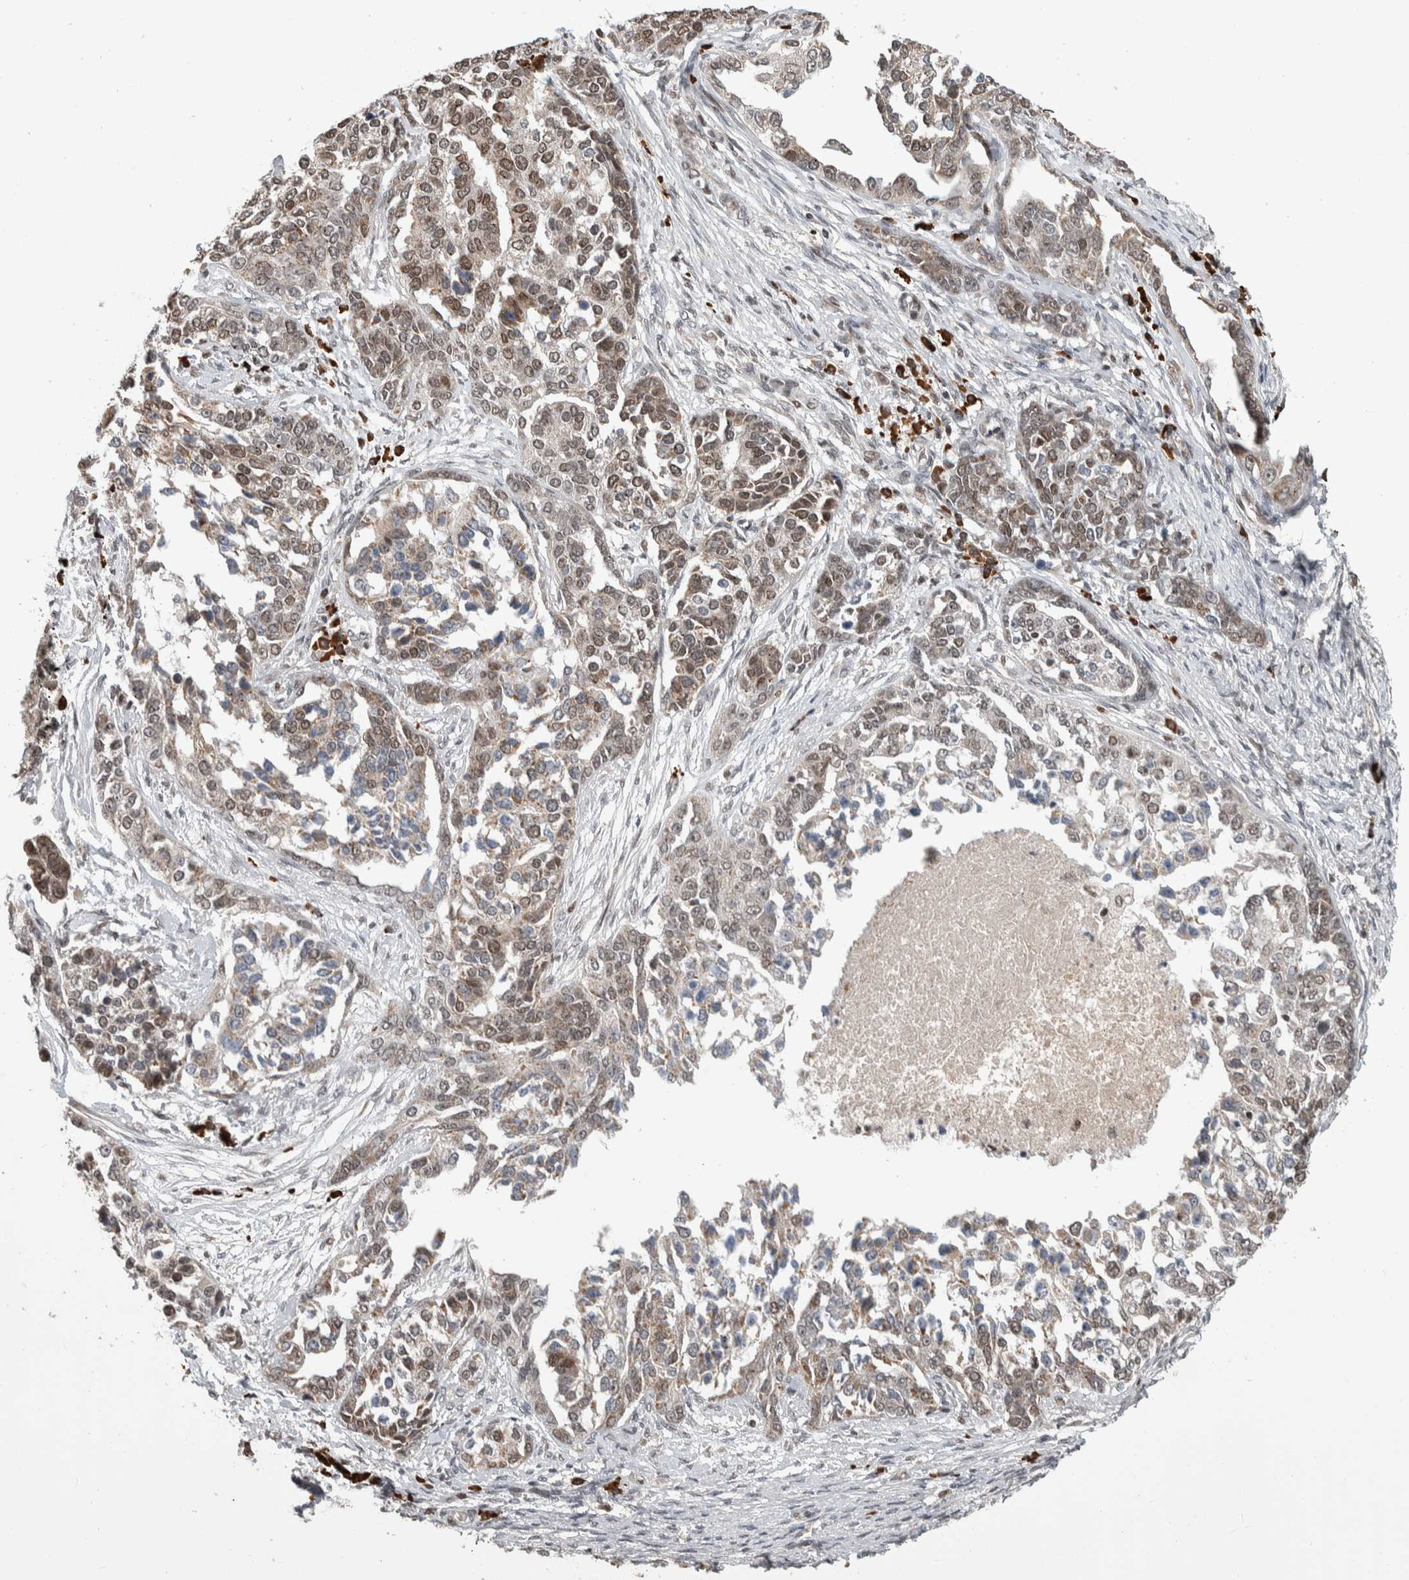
{"staining": {"intensity": "moderate", "quantity": ">75%", "location": "nuclear"}, "tissue": "ovarian cancer", "cell_type": "Tumor cells", "image_type": "cancer", "snomed": [{"axis": "morphology", "description": "Cystadenocarcinoma, serous, NOS"}, {"axis": "topography", "description": "Ovary"}], "caption": "Human ovarian cancer stained with a protein marker demonstrates moderate staining in tumor cells.", "gene": "ZNF592", "patient": {"sex": "female", "age": 44}}